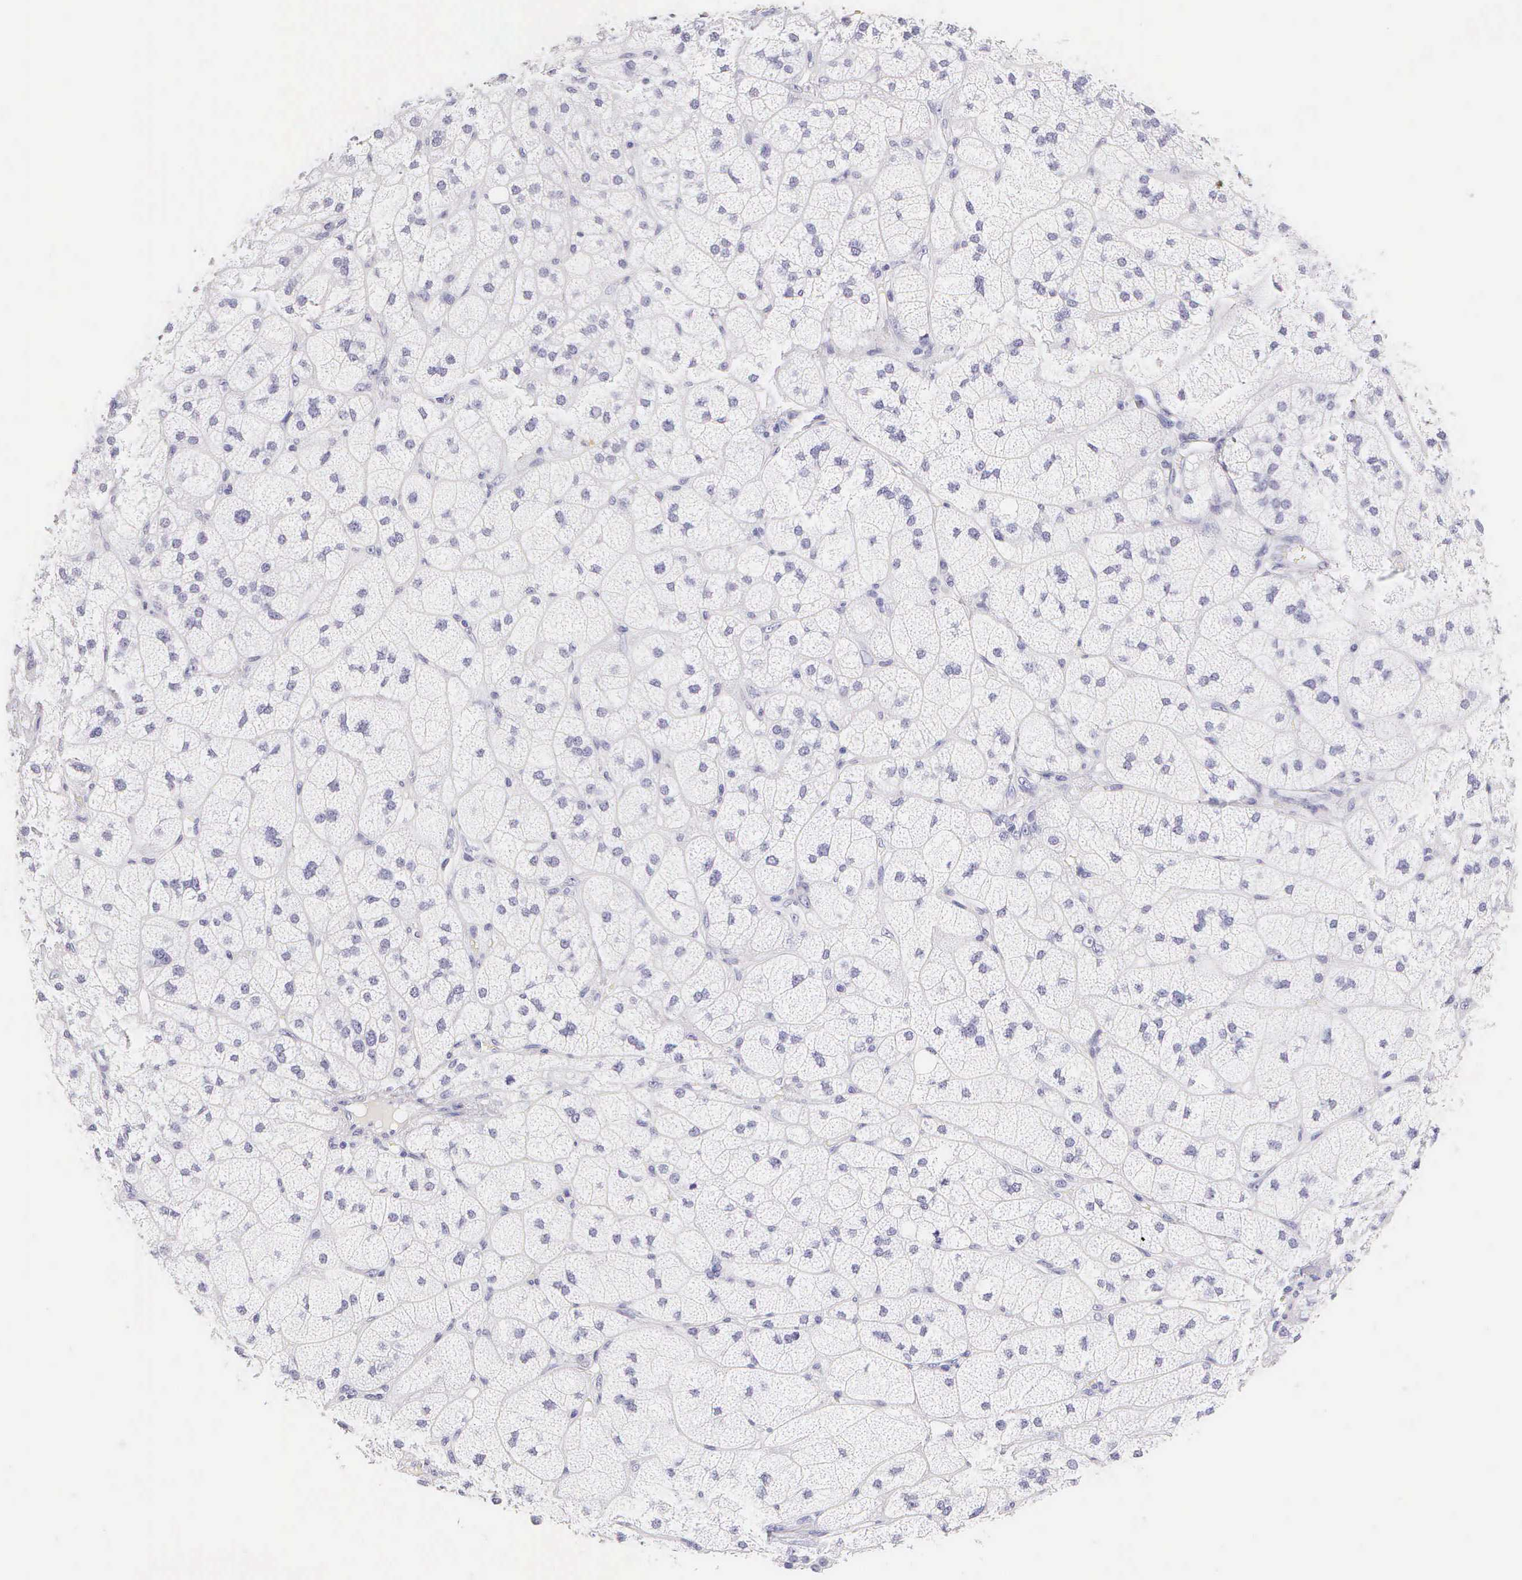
{"staining": {"intensity": "negative", "quantity": "none", "location": "none"}, "tissue": "adrenal gland", "cell_type": "Glandular cells", "image_type": "normal", "snomed": [{"axis": "morphology", "description": "Normal tissue, NOS"}, {"axis": "topography", "description": "Adrenal gland"}], "caption": "A histopathology image of adrenal gland stained for a protein exhibits no brown staining in glandular cells. (Brightfield microscopy of DAB (3,3'-diaminobenzidine) IHC at high magnification).", "gene": "KRT17", "patient": {"sex": "female", "age": 60}}